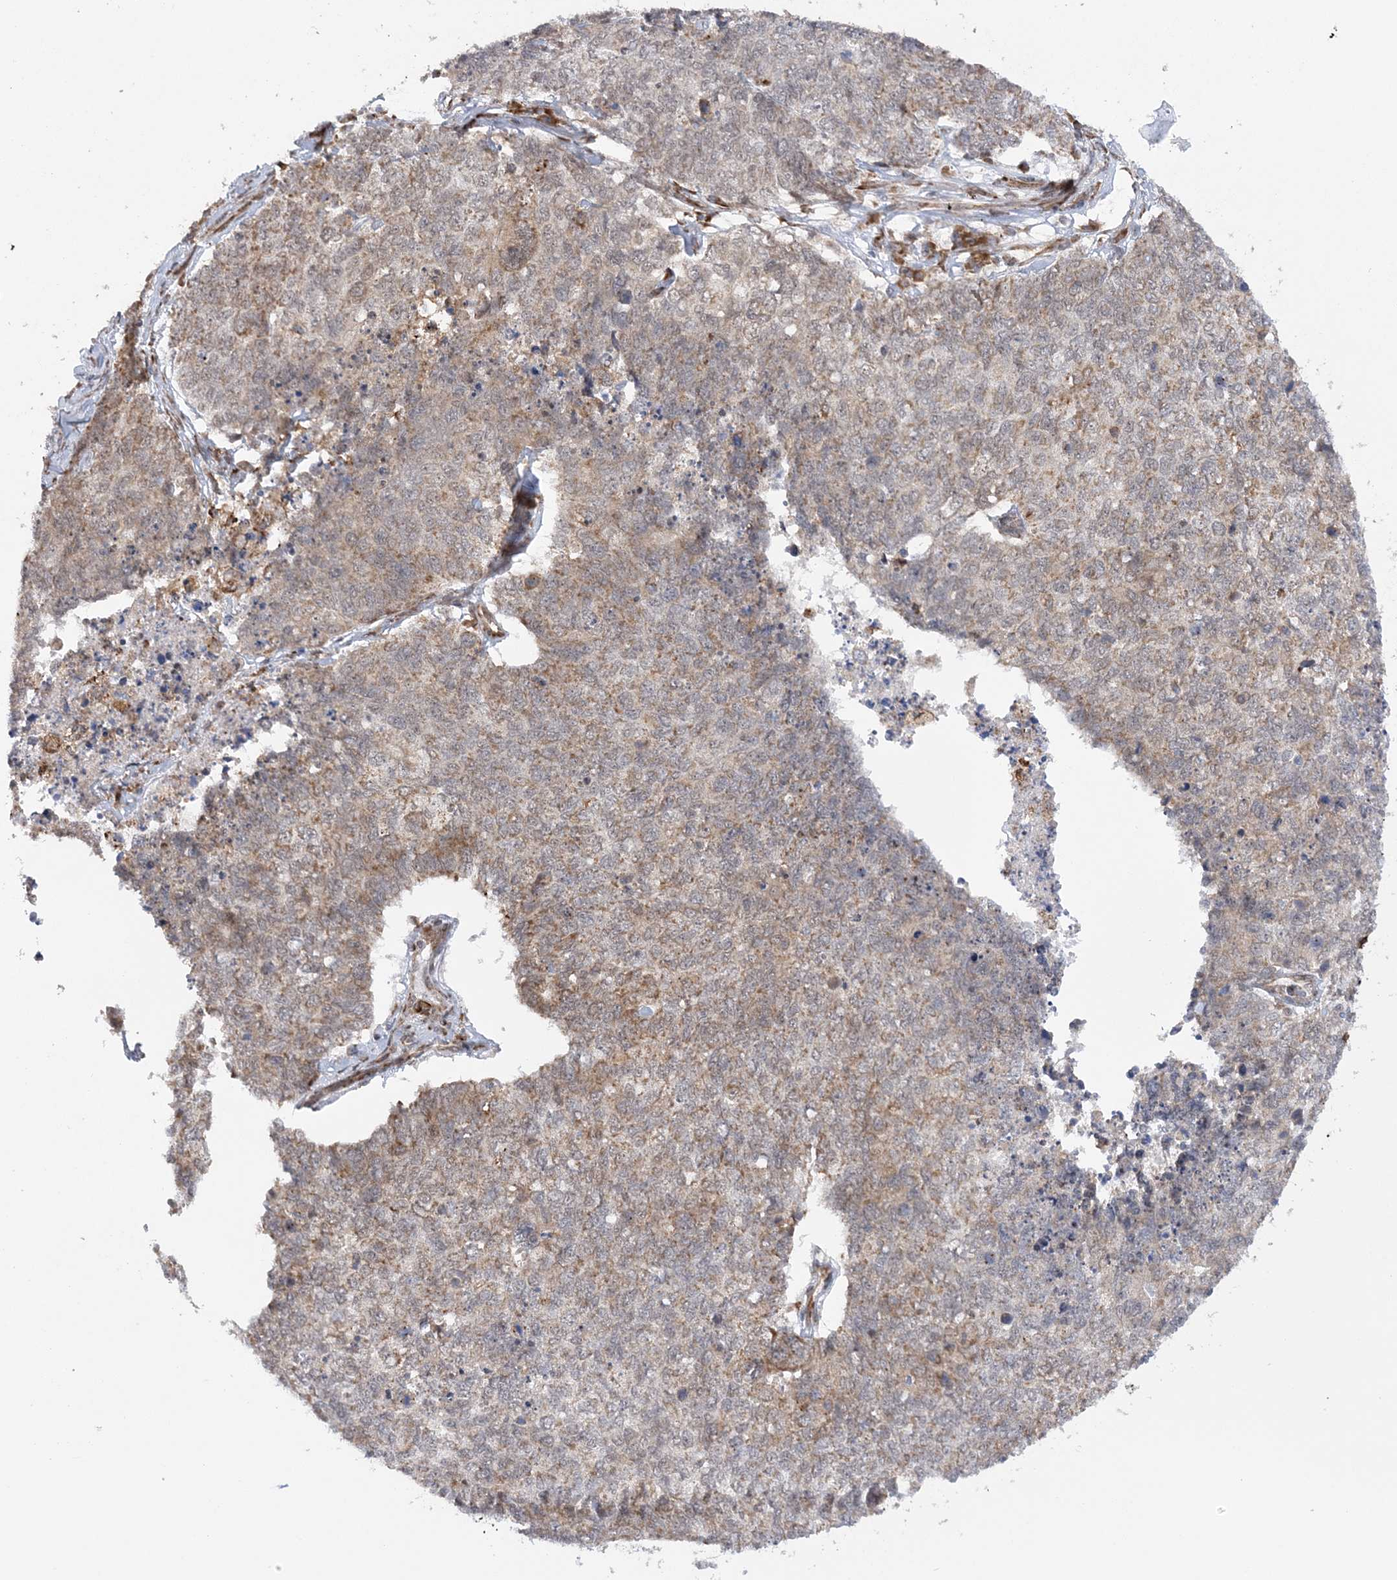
{"staining": {"intensity": "moderate", "quantity": ">75%", "location": "cytoplasmic/membranous"}, "tissue": "cervical cancer", "cell_type": "Tumor cells", "image_type": "cancer", "snomed": [{"axis": "morphology", "description": "Squamous cell carcinoma, NOS"}, {"axis": "topography", "description": "Cervix"}], "caption": "Protein expression analysis of human cervical squamous cell carcinoma reveals moderate cytoplasmic/membranous positivity in about >75% of tumor cells.", "gene": "MRPL47", "patient": {"sex": "female", "age": 63}}